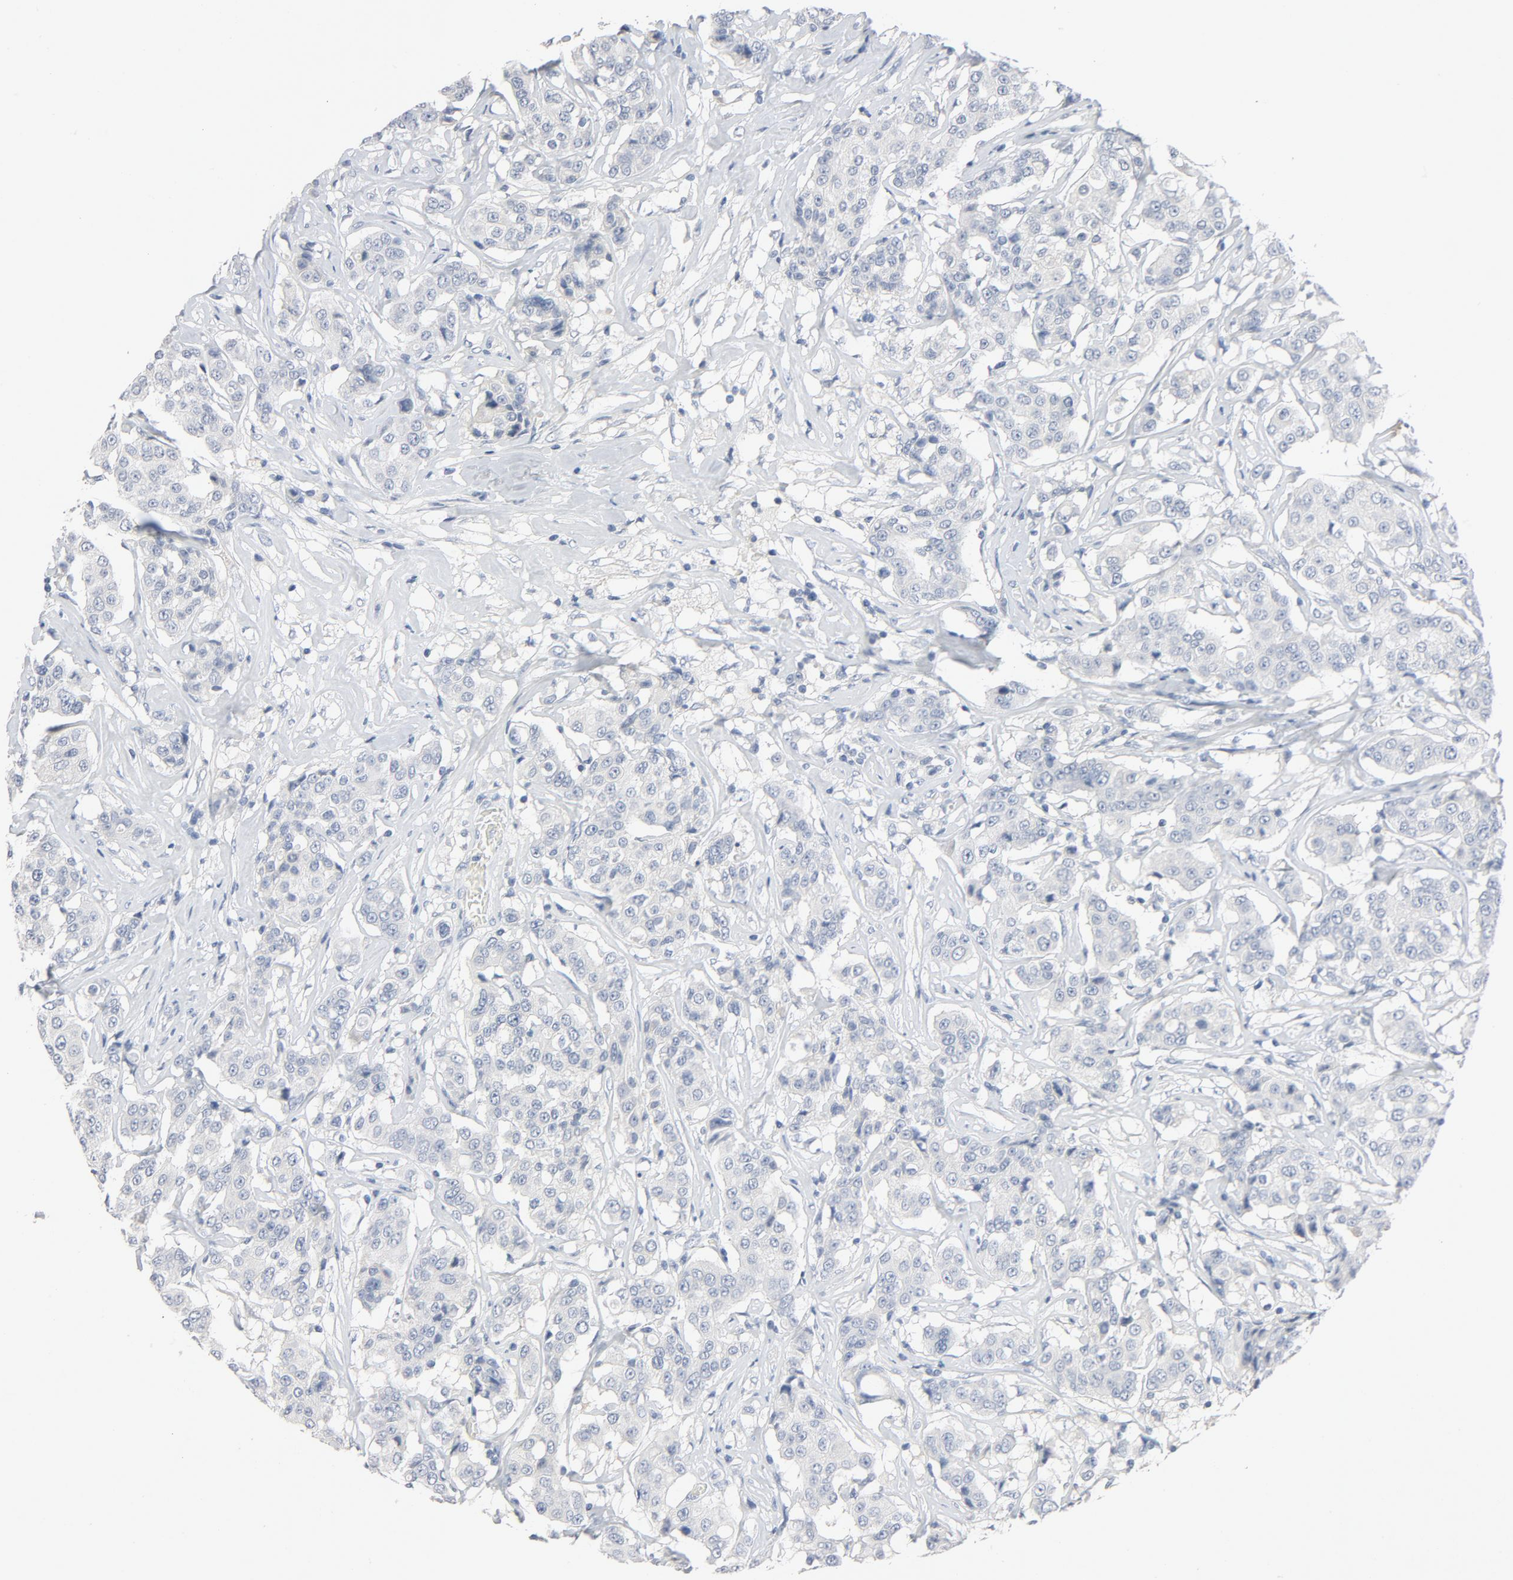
{"staining": {"intensity": "negative", "quantity": "none", "location": "none"}, "tissue": "breast cancer", "cell_type": "Tumor cells", "image_type": "cancer", "snomed": [{"axis": "morphology", "description": "Duct carcinoma"}, {"axis": "topography", "description": "Breast"}], "caption": "An IHC micrograph of breast intraductal carcinoma is shown. There is no staining in tumor cells of breast intraductal carcinoma.", "gene": "ZCCHC13", "patient": {"sex": "female", "age": 27}}